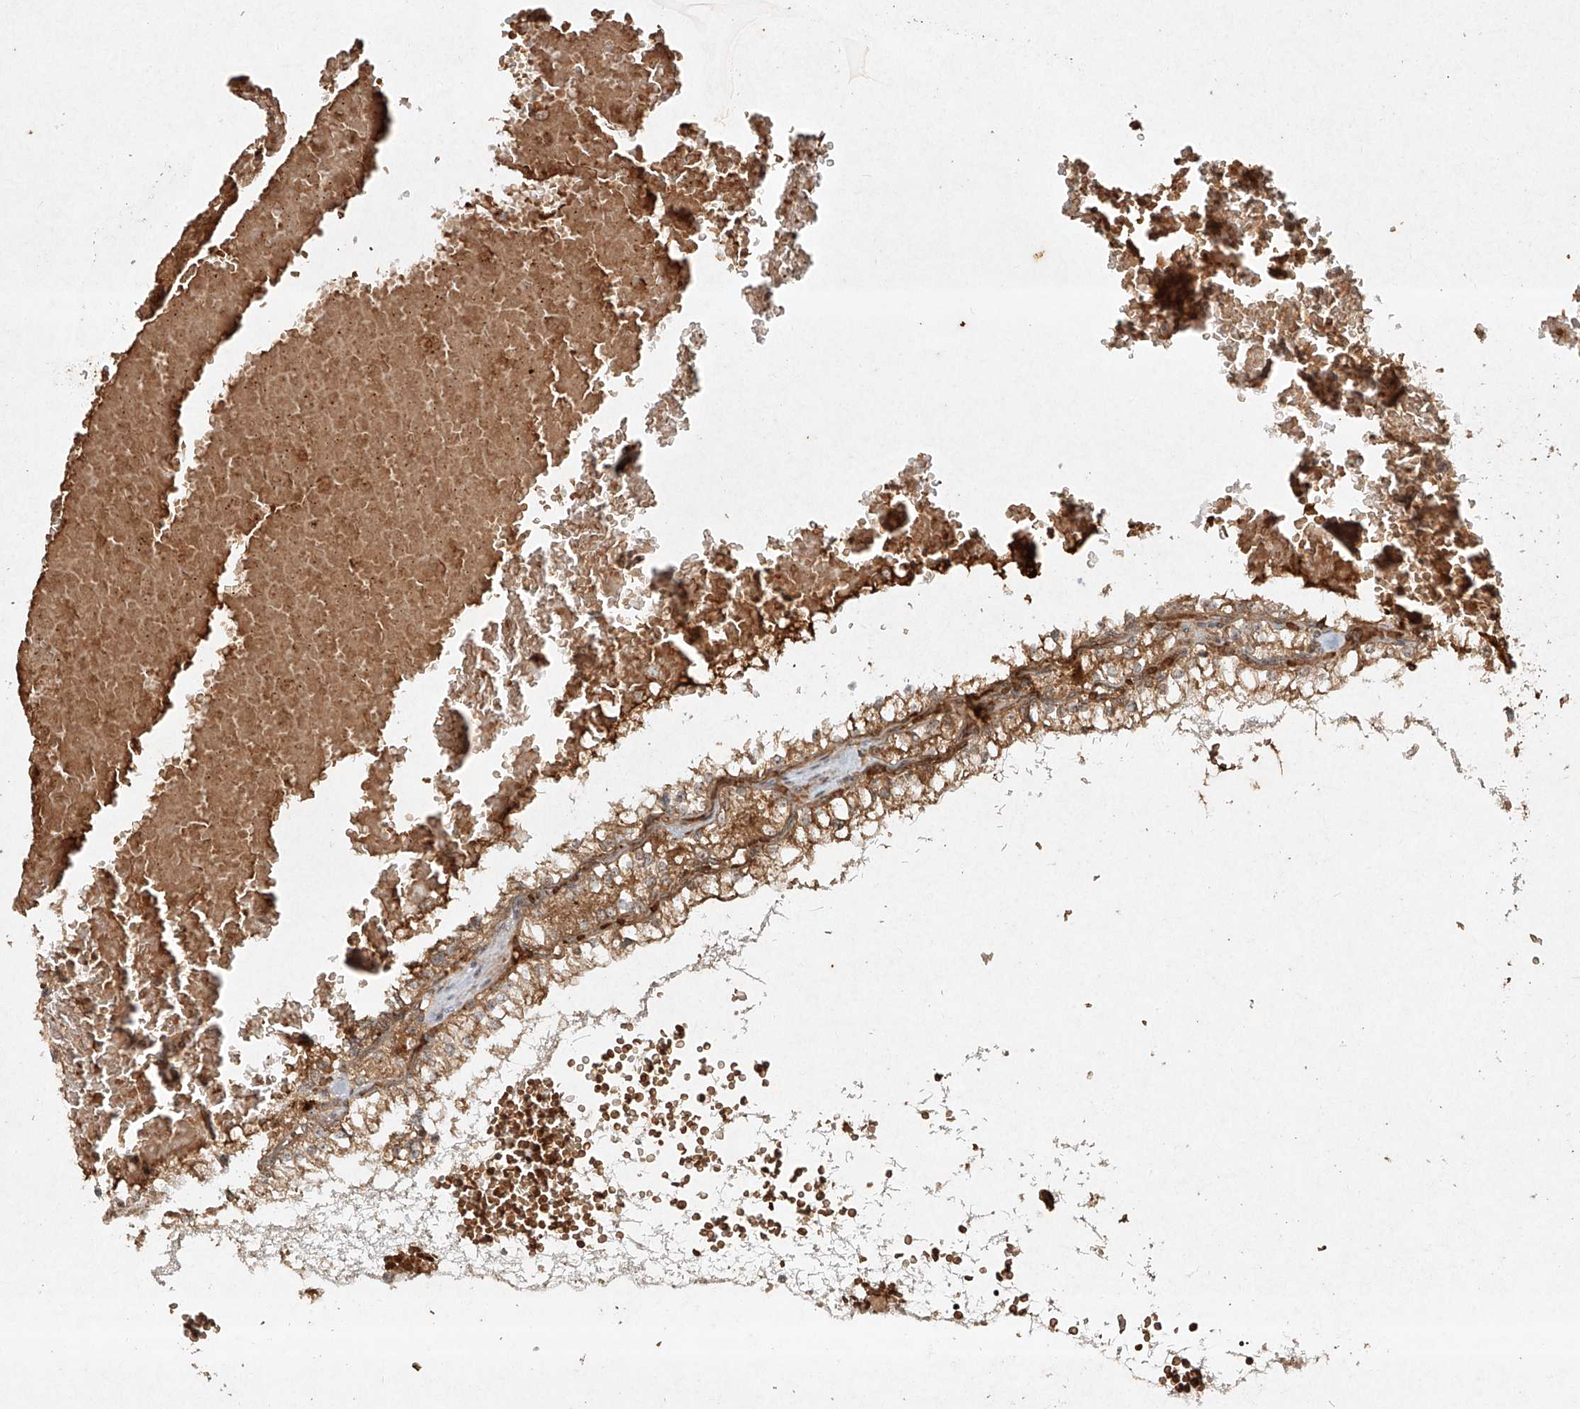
{"staining": {"intensity": "moderate", "quantity": ">75%", "location": "cytoplasmic/membranous"}, "tissue": "renal cancer", "cell_type": "Tumor cells", "image_type": "cancer", "snomed": [{"axis": "morphology", "description": "Adenocarcinoma, NOS"}, {"axis": "topography", "description": "Kidney"}], "caption": "Human renal cancer (adenocarcinoma) stained with a protein marker displays moderate staining in tumor cells.", "gene": "CYYR1", "patient": {"sex": "male", "age": 68}}